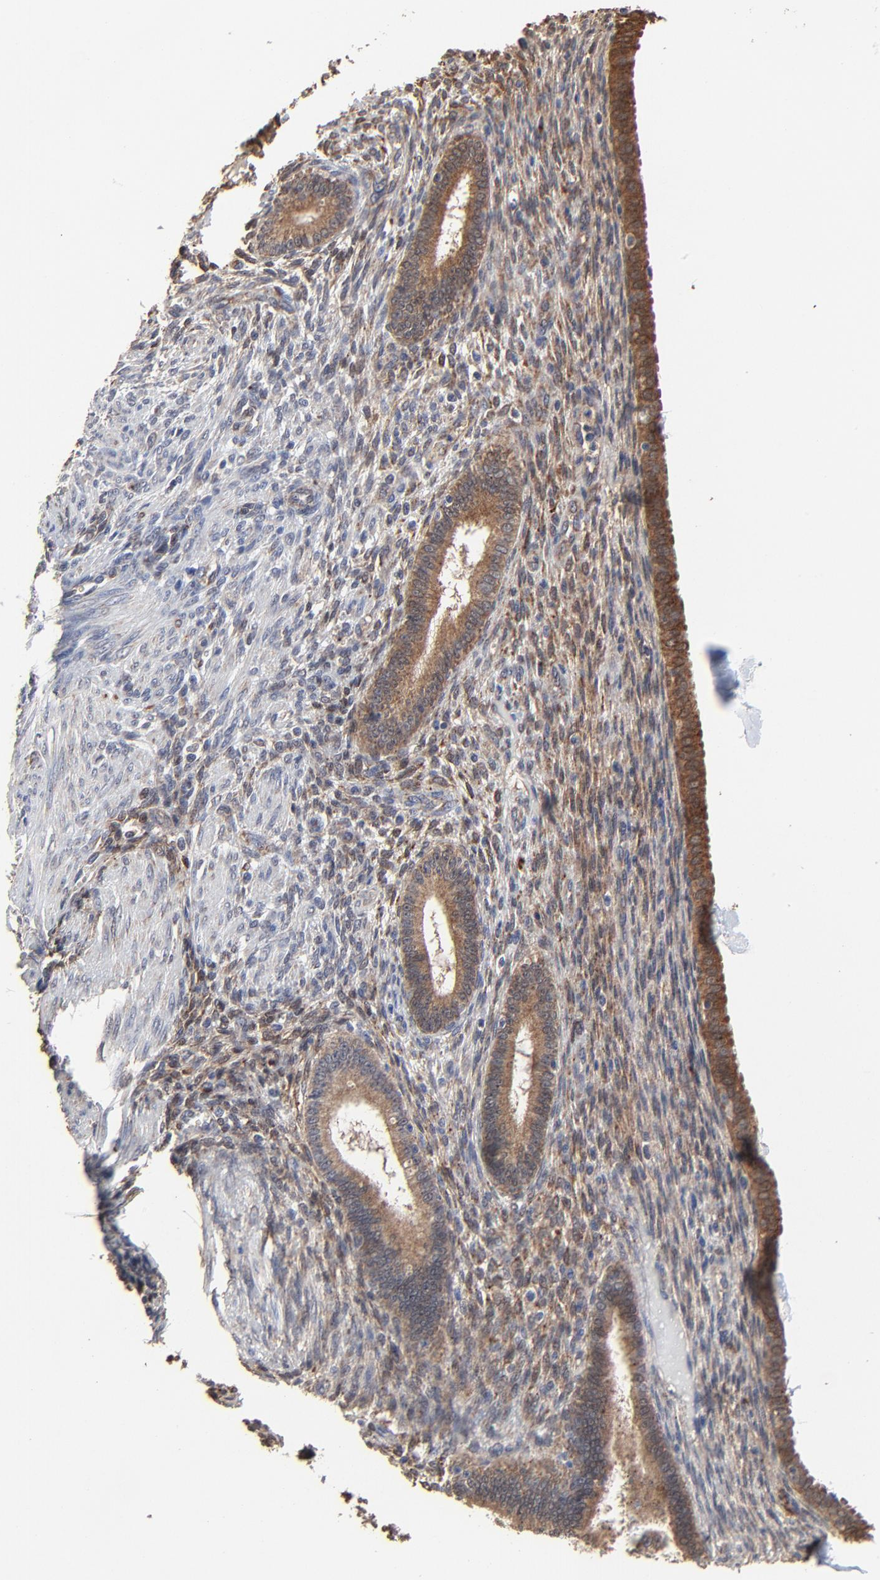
{"staining": {"intensity": "weak", "quantity": "<25%", "location": "cytoplasmic/membranous"}, "tissue": "endometrium", "cell_type": "Cells in endometrial stroma", "image_type": "normal", "snomed": [{"axis": "morphology", "description": "Normal tissue, NOS"}, {"axis": "topography", "description": "Endometrium"}], "caption": "DAB immunohistochemical staining of normal endometrium displays no significant expression in cells in endometrial stroma.", "gene": "LGALS3", "patient": {"sex": "female", "age": 72}}